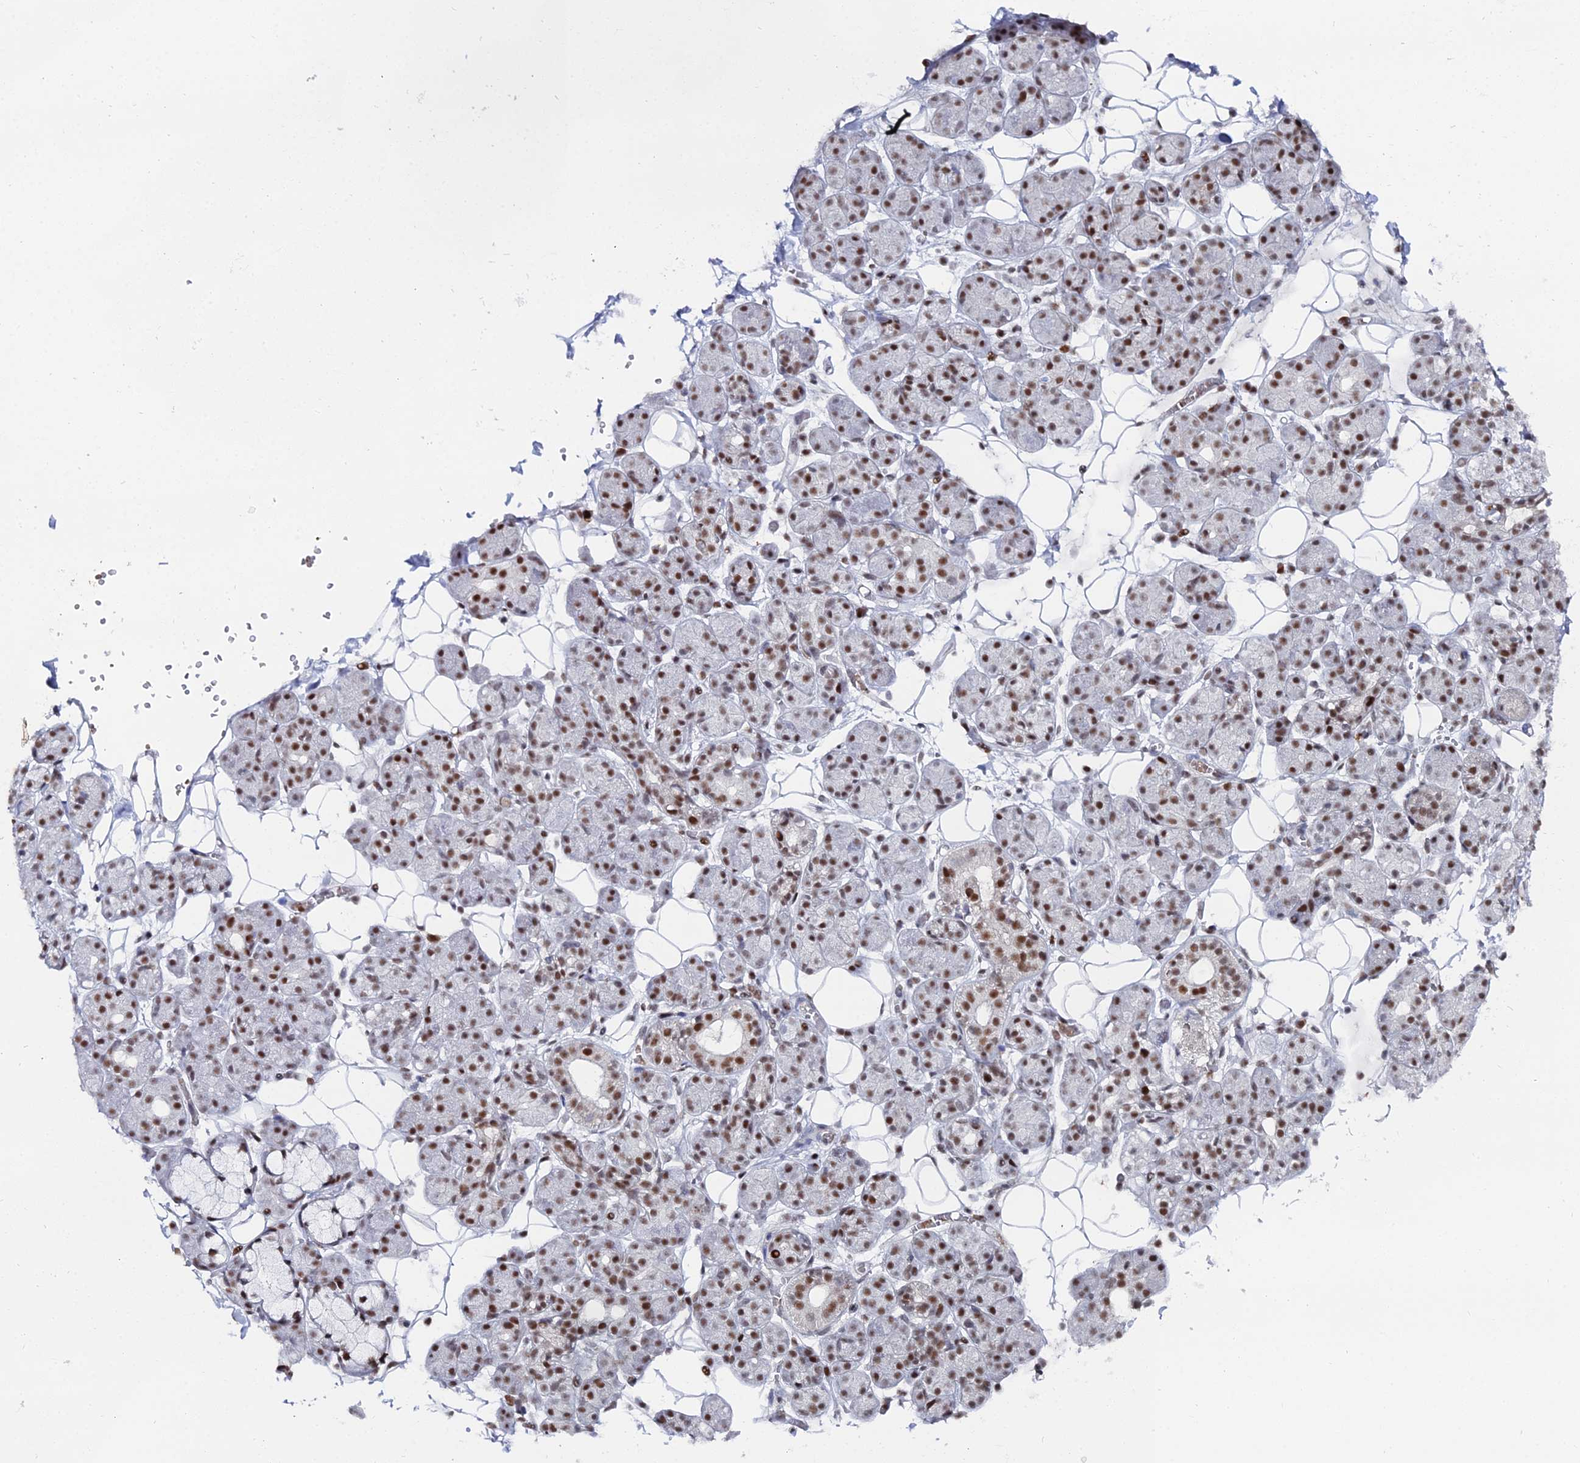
{"staining": {"intensity": "moderate", "quantity": ">75%", "location": "nuclear"}, "tissue": "salivary gland", "cell_type": "Glandular cells", "image_type": "normal", "snomed": [{"axis": "morphology", "description": "Normal tissue, NOS"}, {"axis": "topography", "description": "Salivary gland"}], "caption": "Salivary gland stained with immunohistochemistry (IHC) shows moderate nuclear expression in approximately >75% of glandular cells. (IHC, brightfield microscopy, high magnification).", "gene": "GSC2", "patient": {"sex": "male", "age": 63}}